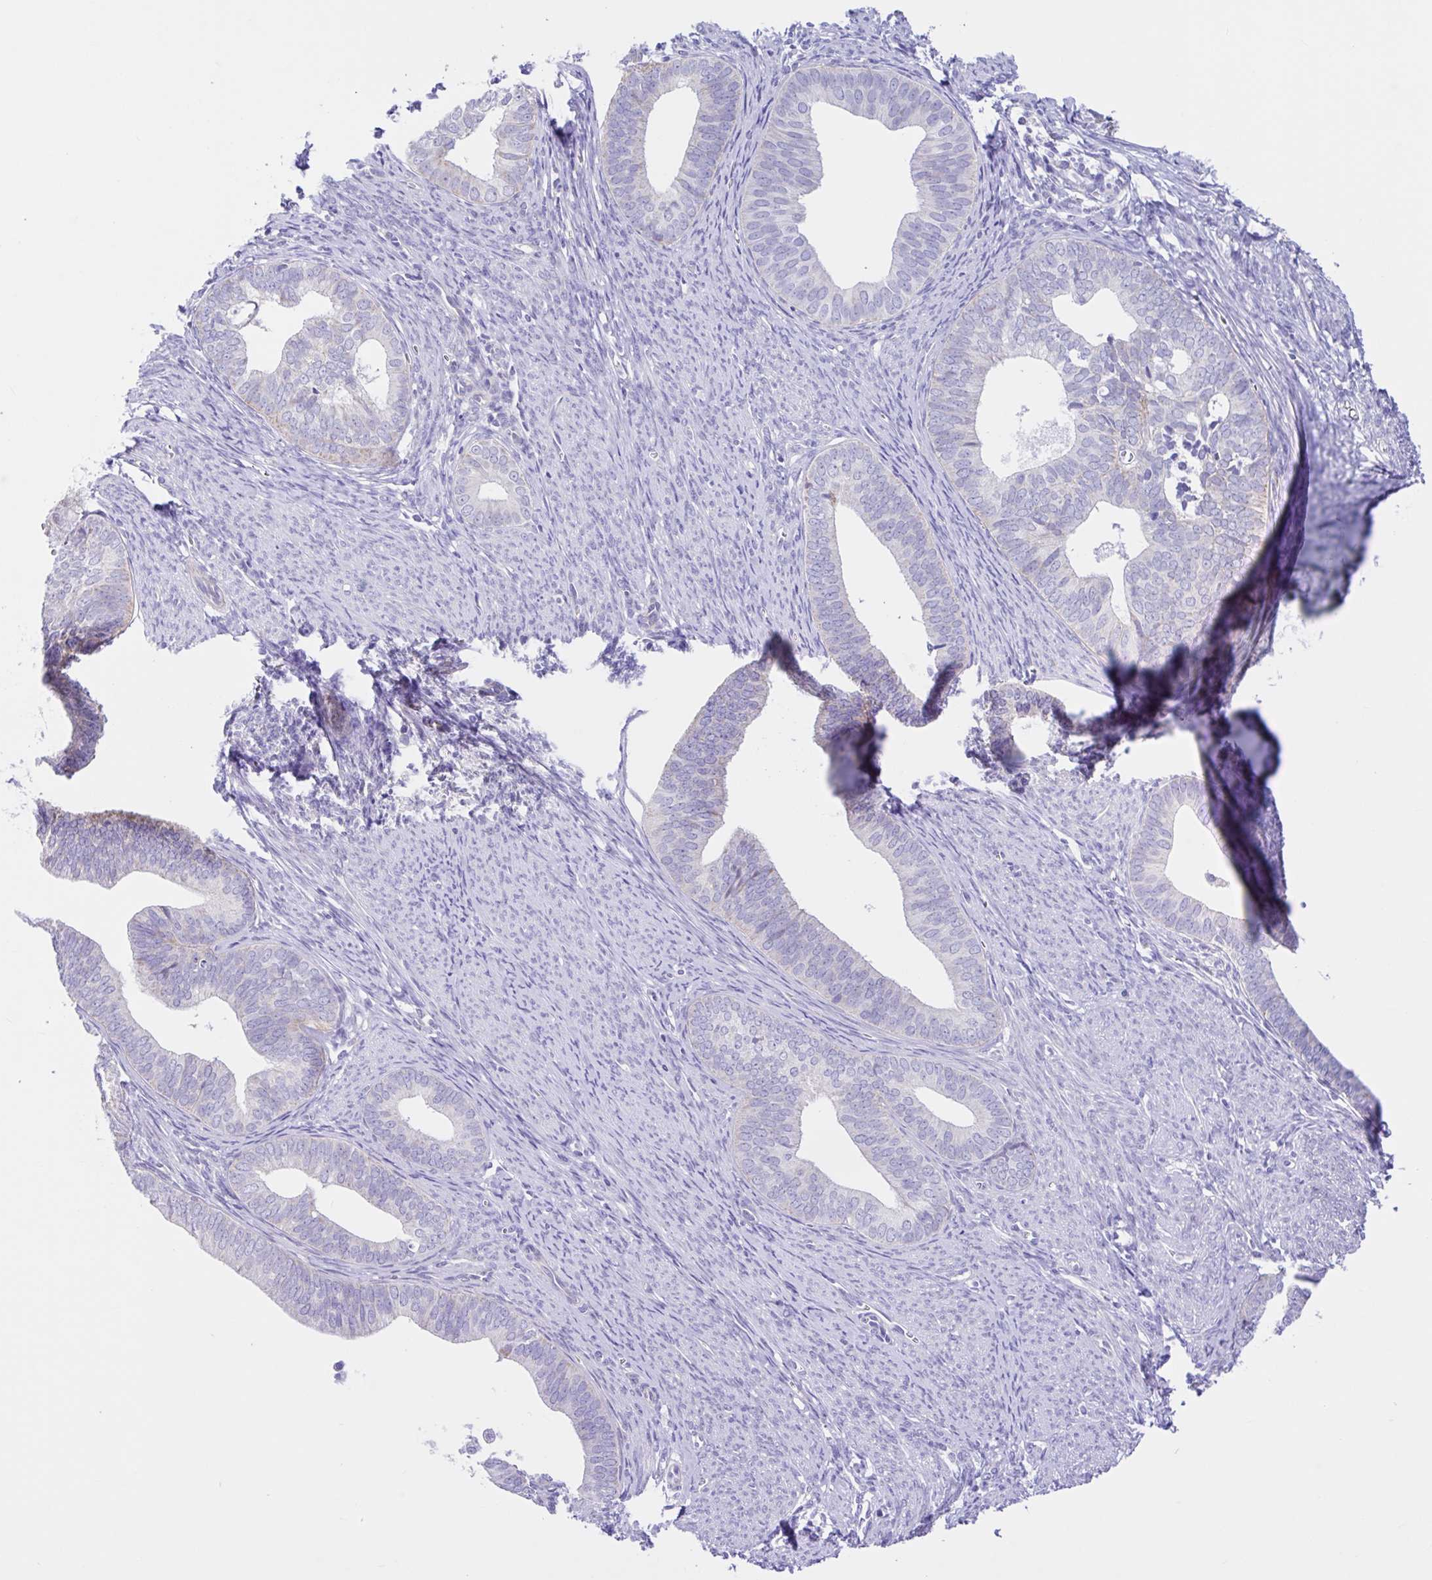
{"staining": {"intensity": "negative", "quantity": "none", "location": "none"}, "tissue": "endometrial cancer", "cell_type": "Tumor cells", "image_type": "cancer", "snomed": [{"axis": "morphology", "description": "Adenocarcinoma, NOS"}, {"axis": "topography", "description": "Endometrium"}], "caption": "A histopathology image of endometrial cancer (adenocarcinoma) stained for a protein reveals no brown staining in tumor cells.", "gene": "NDUFS2", "patient": {"sex": "female", "age": 75}}